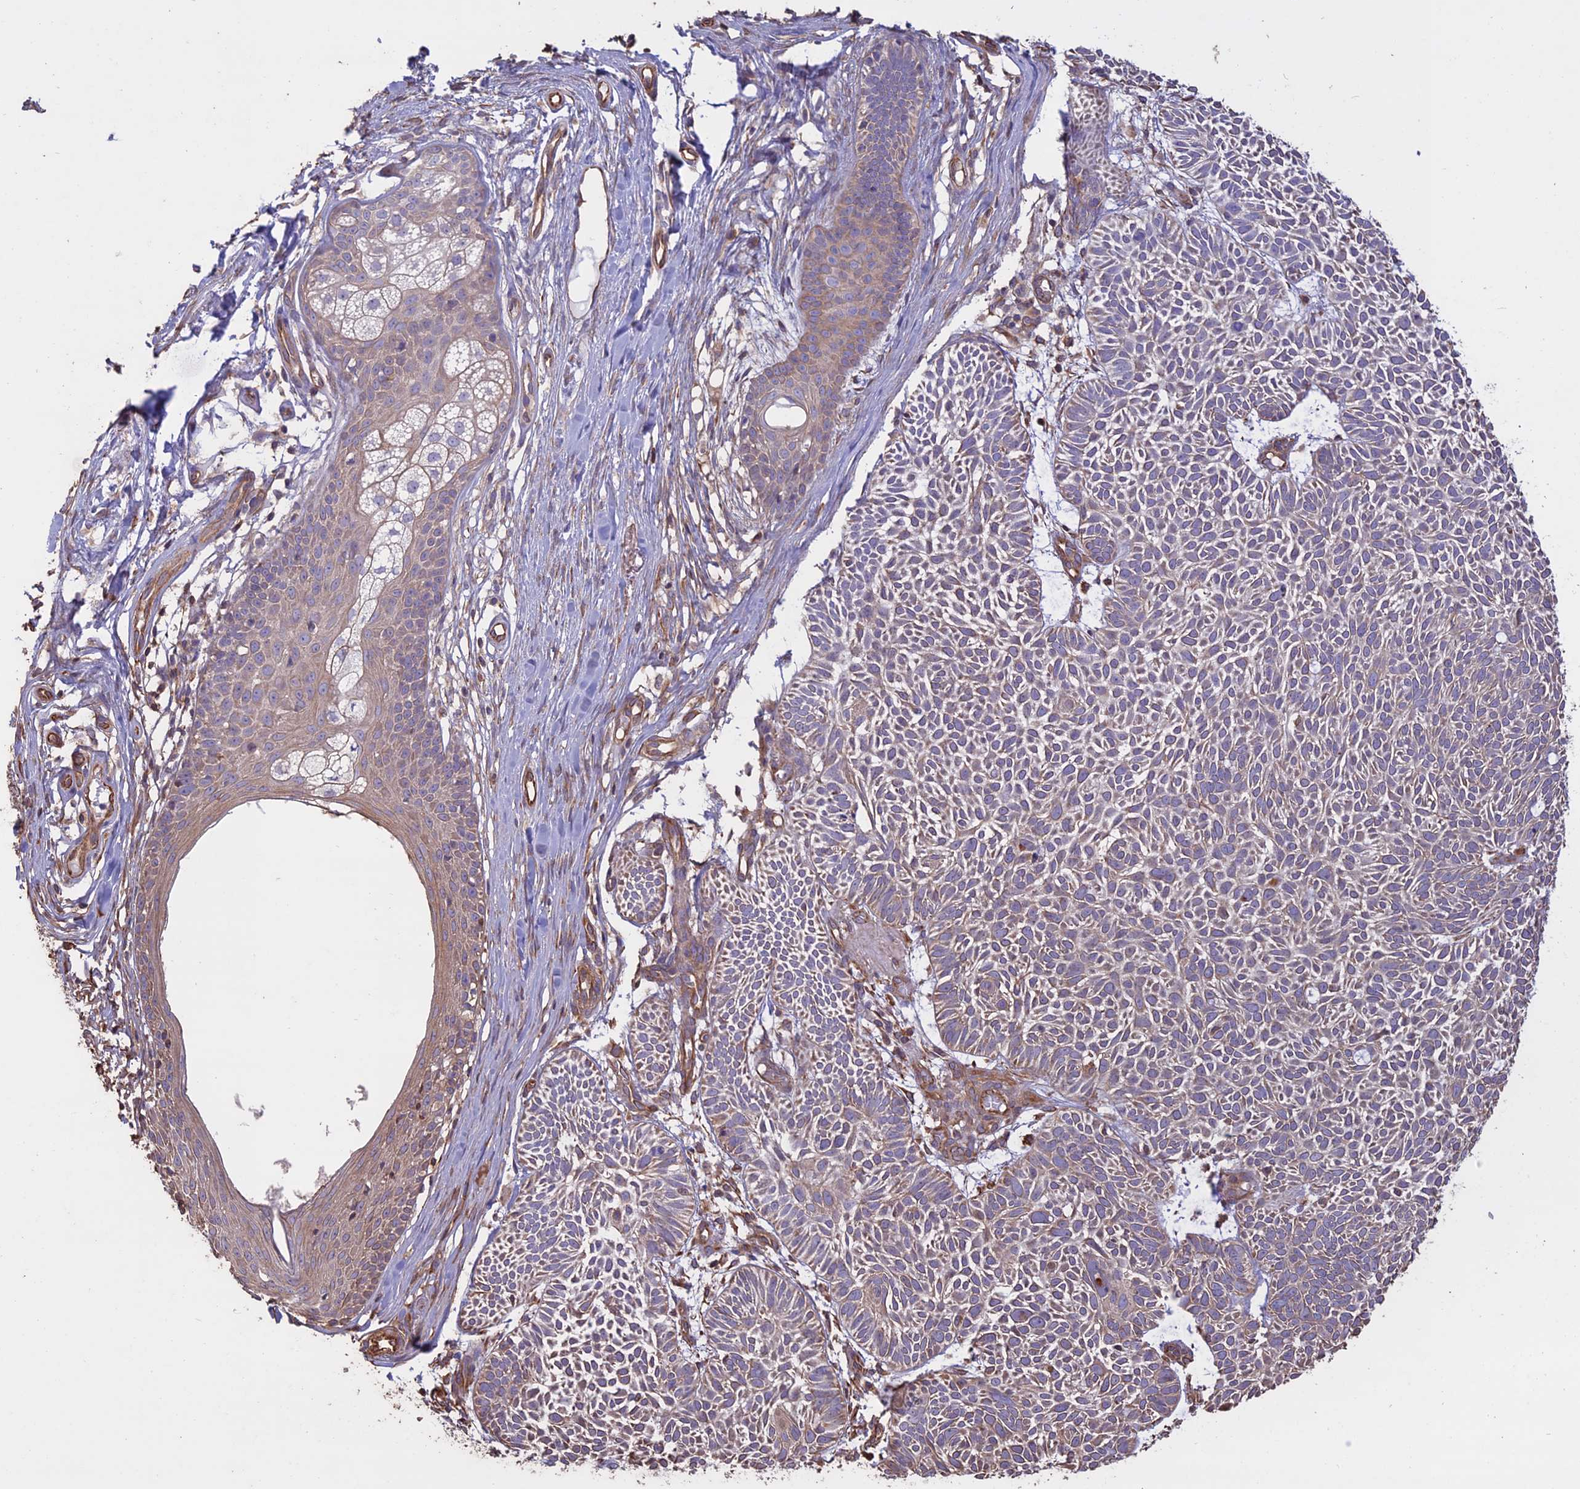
{"staining": {"intensity": "weak", "quantity": "25%-75%", "location": "cytoplasmic/membranous"}, "tissue": "skin cancer", "cell_type": "Tumor cells", "image_type": "cancer", "snomed": [{"axis": "morphology", "description": "Basal cell carcinoma"}, {"axis": "topography", "description": "Skin"}], "caption": "A brown stain highlights weak cytoplasmic/membranous positivity of a protein in basal cell carcinoma (skin) tumor cells.", "gene": "CCDC148", "patient": {"sex": "male", "age": 69}}